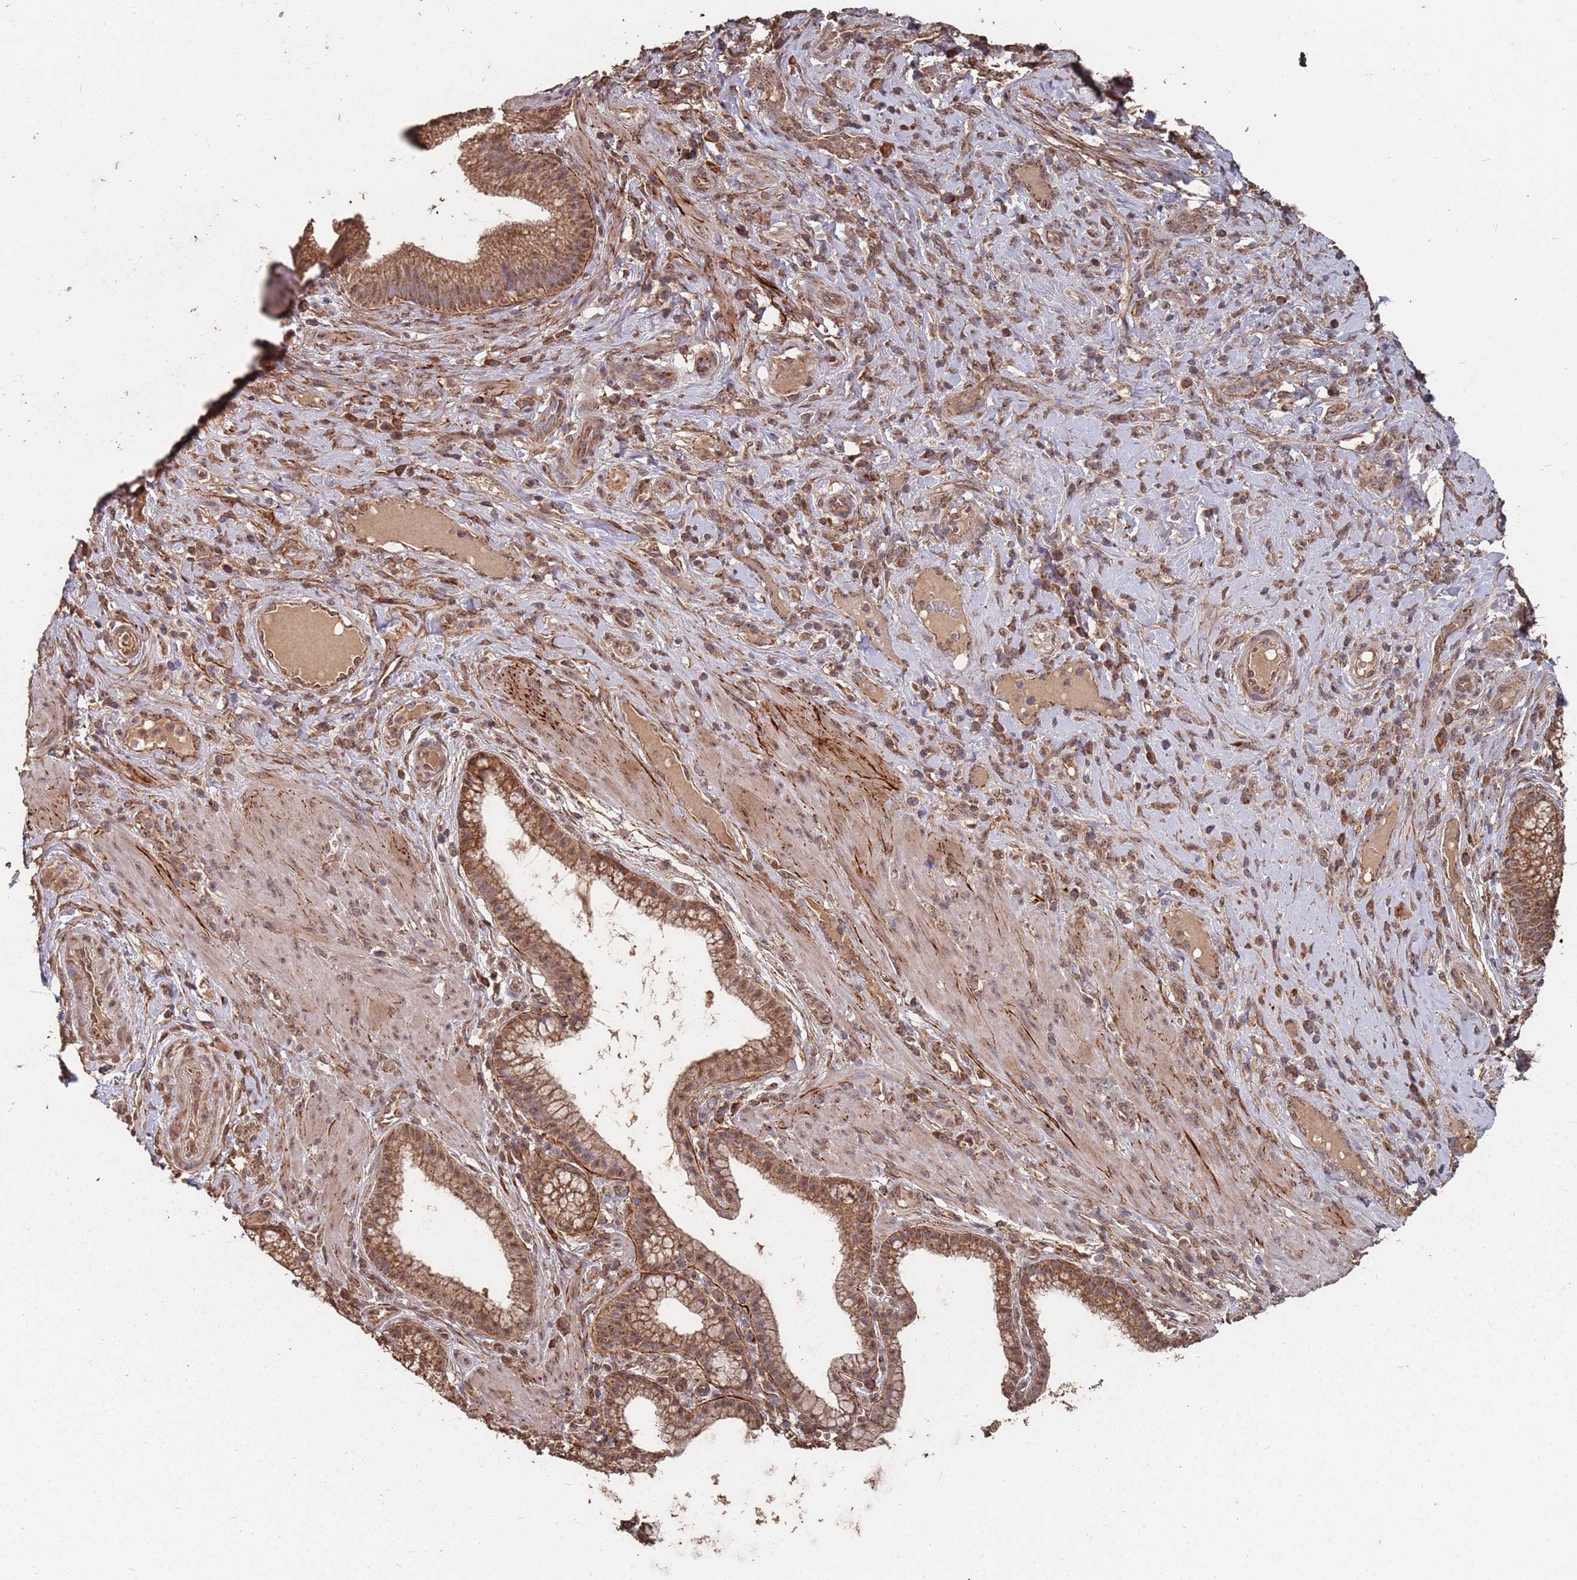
{"staining": {"intensity": "moderate", "quantity": ">75%", "location": "cytoplasmic/membranous,nuclear"}, "tissue": "pancreatic cancer", "cell_type": "Tumor cells", "image_type": "cancer", "snomed": [{"axis": "morphology", "description": "Adenocarcinoma, NOS"}, {"axis": "topography", "description": "Pancreas"}], "caption": "An image showing moderate cytoplasmic/membranous and nuclear staining in about >75% of tumor cells in pancreatic cancer (adenocarcinoma), as visualized by brown immunohistochemical staining.", "gene": "PRORP", "patient": {"sex": "male", "age": 72}}